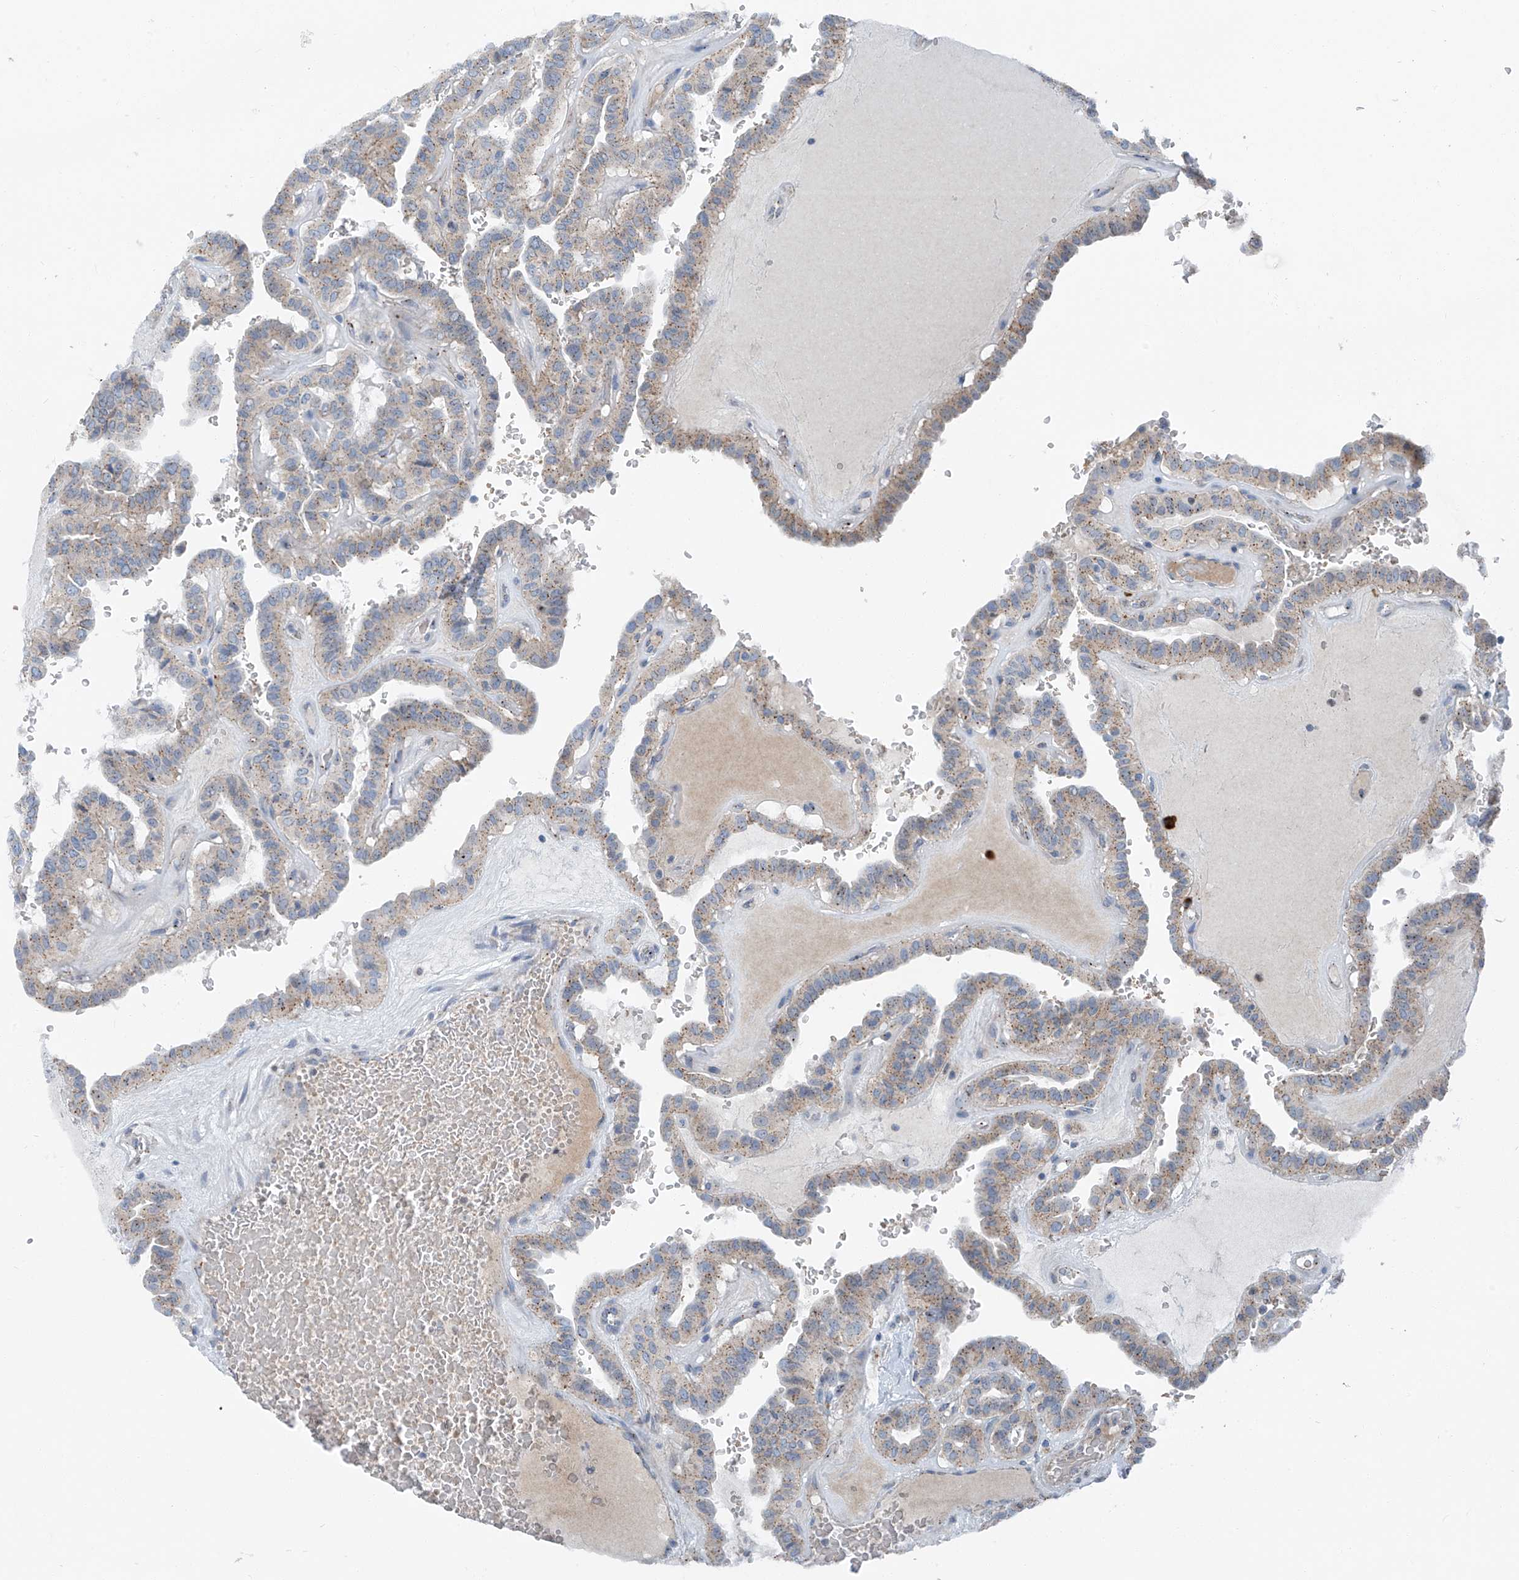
{"staining": {"intensity": "weak", "quantity": ">75%", "location": "cytoplasmic/membranous"}, "tissue": "thyroid cancer", "cell_type": "Tumor cells", "image_type": "cancer", "snomed": [{"axis": "morphology", "description": "Papillary adenocarcinoma, NOS"}, {"axis": "topography", "description": "Thyroid gland"}], "caption": "A high-resolution image shows IHC staining of thyroid papillary adenocarcinoma, which shows weak cytoplasmic/membranous expression in about >75% of tumor cells.", "gene": "CHMP2B", "patient": {"sex": "male", "age": 77}}